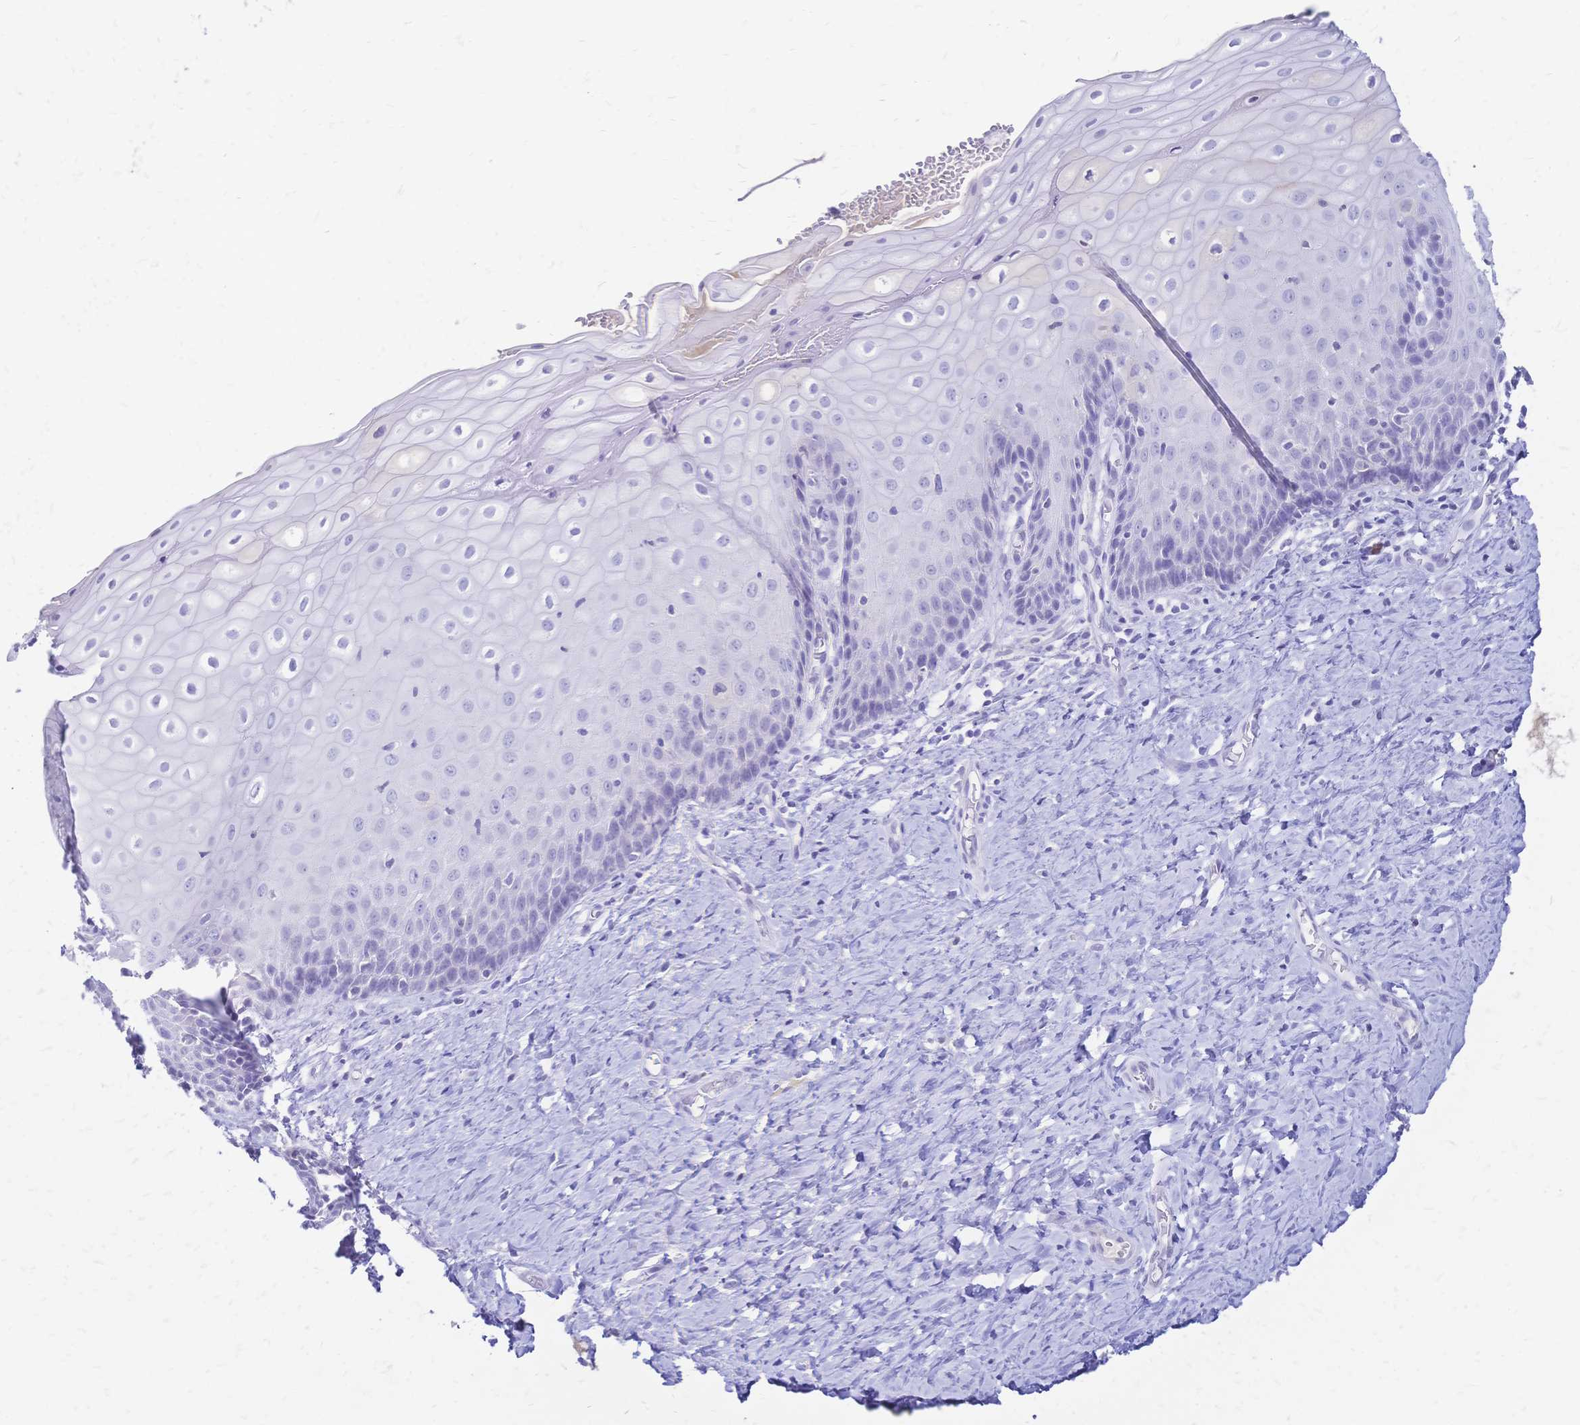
{"staining": {"intensity": "negative", "quantity": "none", "location": "none"}, "tissue": "cervix", "cell_type": "Squamous epithelial cells", "image_type": "normal", "snomed": [{"axis": "morphology", "description": "Normal tissue, NOS"}, {"axis": "topography", "description": "Cervix"}], "caption": "Squamous epithelial cells are negative for brown protein staining in unremarkable cervix. Nuclei are stained in blue.", "gene": "FA2H", "patient": {"sex": "female", "age": 37}}